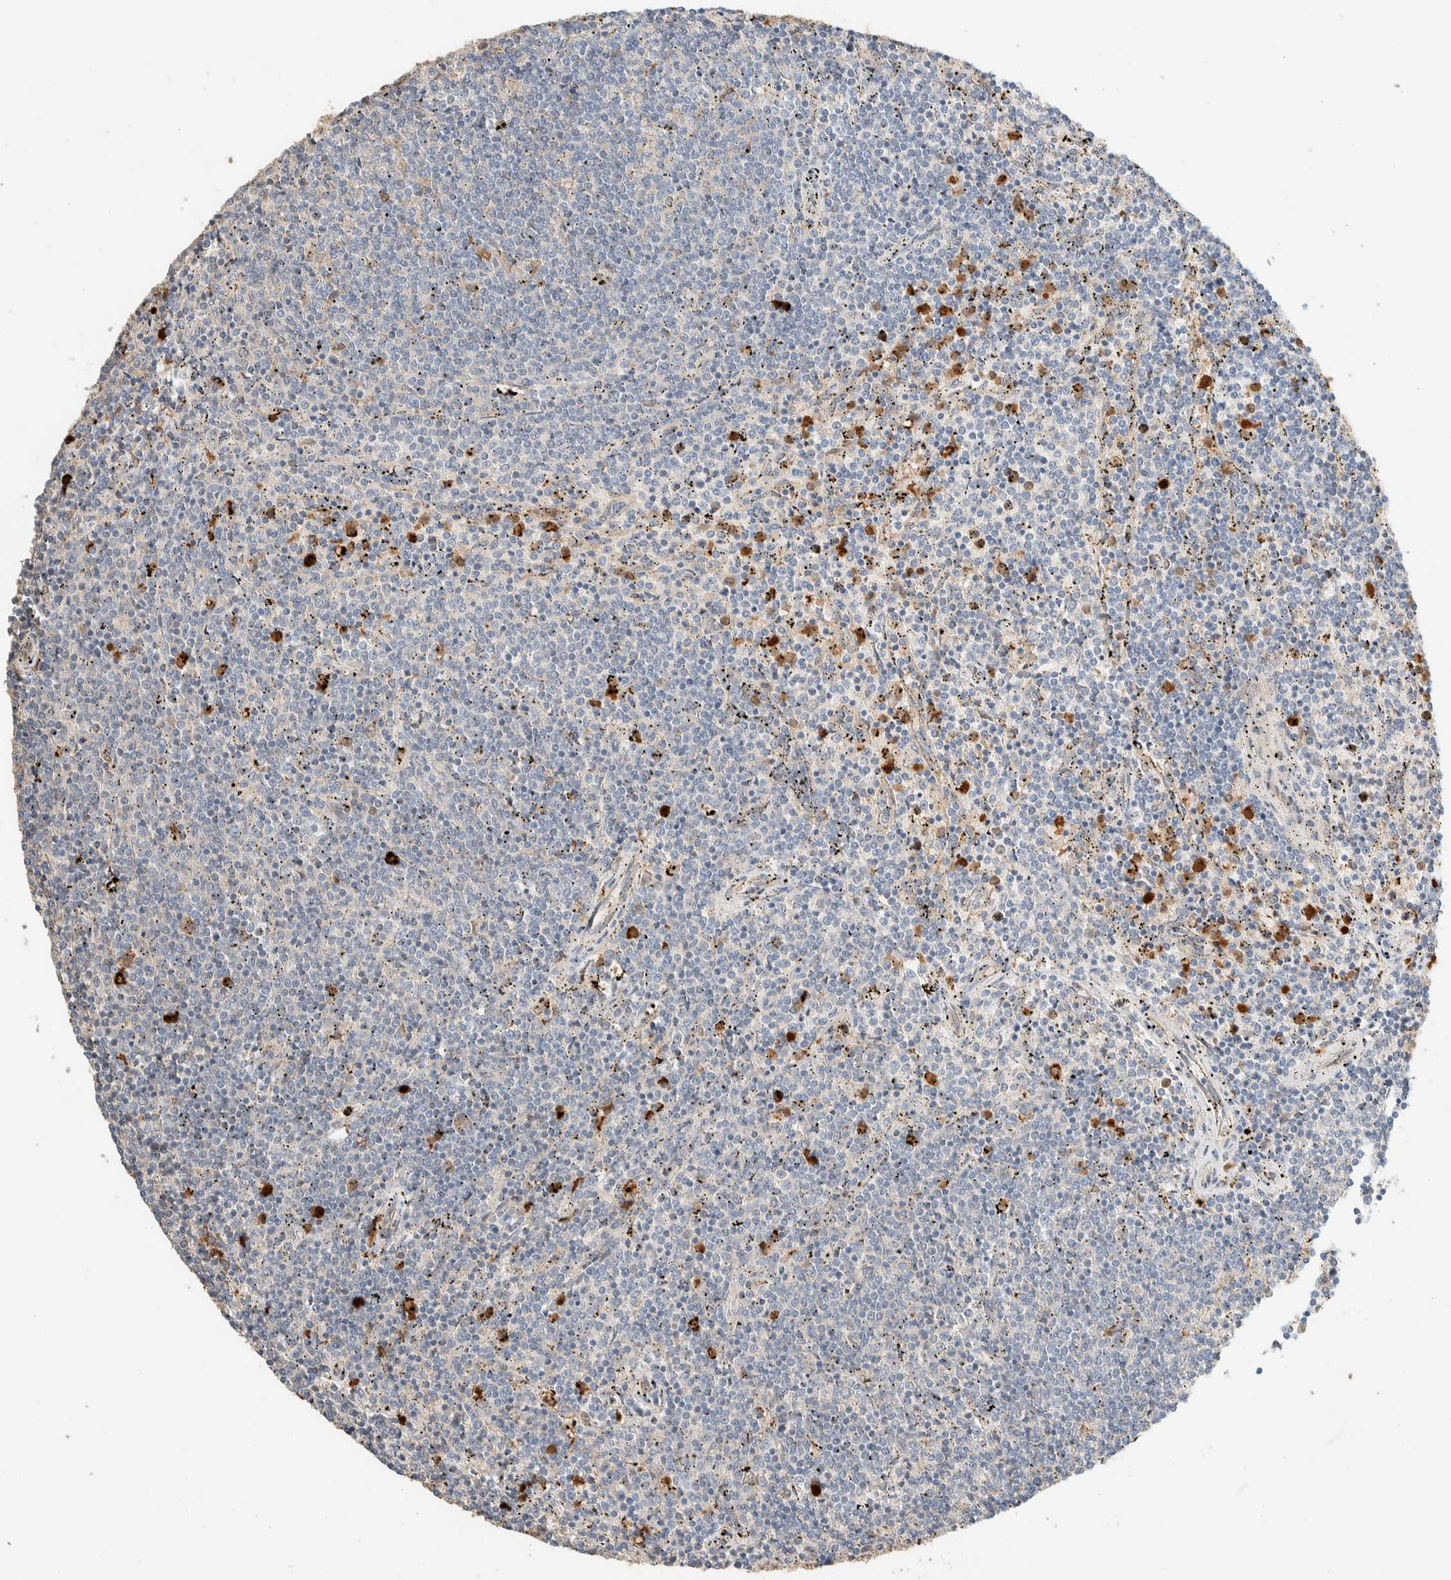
{"staining": {"intensity": "negative", "quantity": "none", "location": "none"}, "tissue": "lymphoma", "cell_type": "Tumor cells", "image_type": "cancer", "snomed": [{"axis": "morphology", "description": "Malignant lymphoma, non-Hodgkin's type, Low grade"}, {"axis": "topography", "description": "Spleen"}], "caption": "IHC micrograph of neoplastic tissue: malignant lymphoma, non-Hodgkin's type (low-grade) stained with DAB (3,3'-diaminobenzidine) demonstrates no significant protein staining in tumor cells.", "gene": "SETD4", "patient": {"sex": "female", "age": 50}}